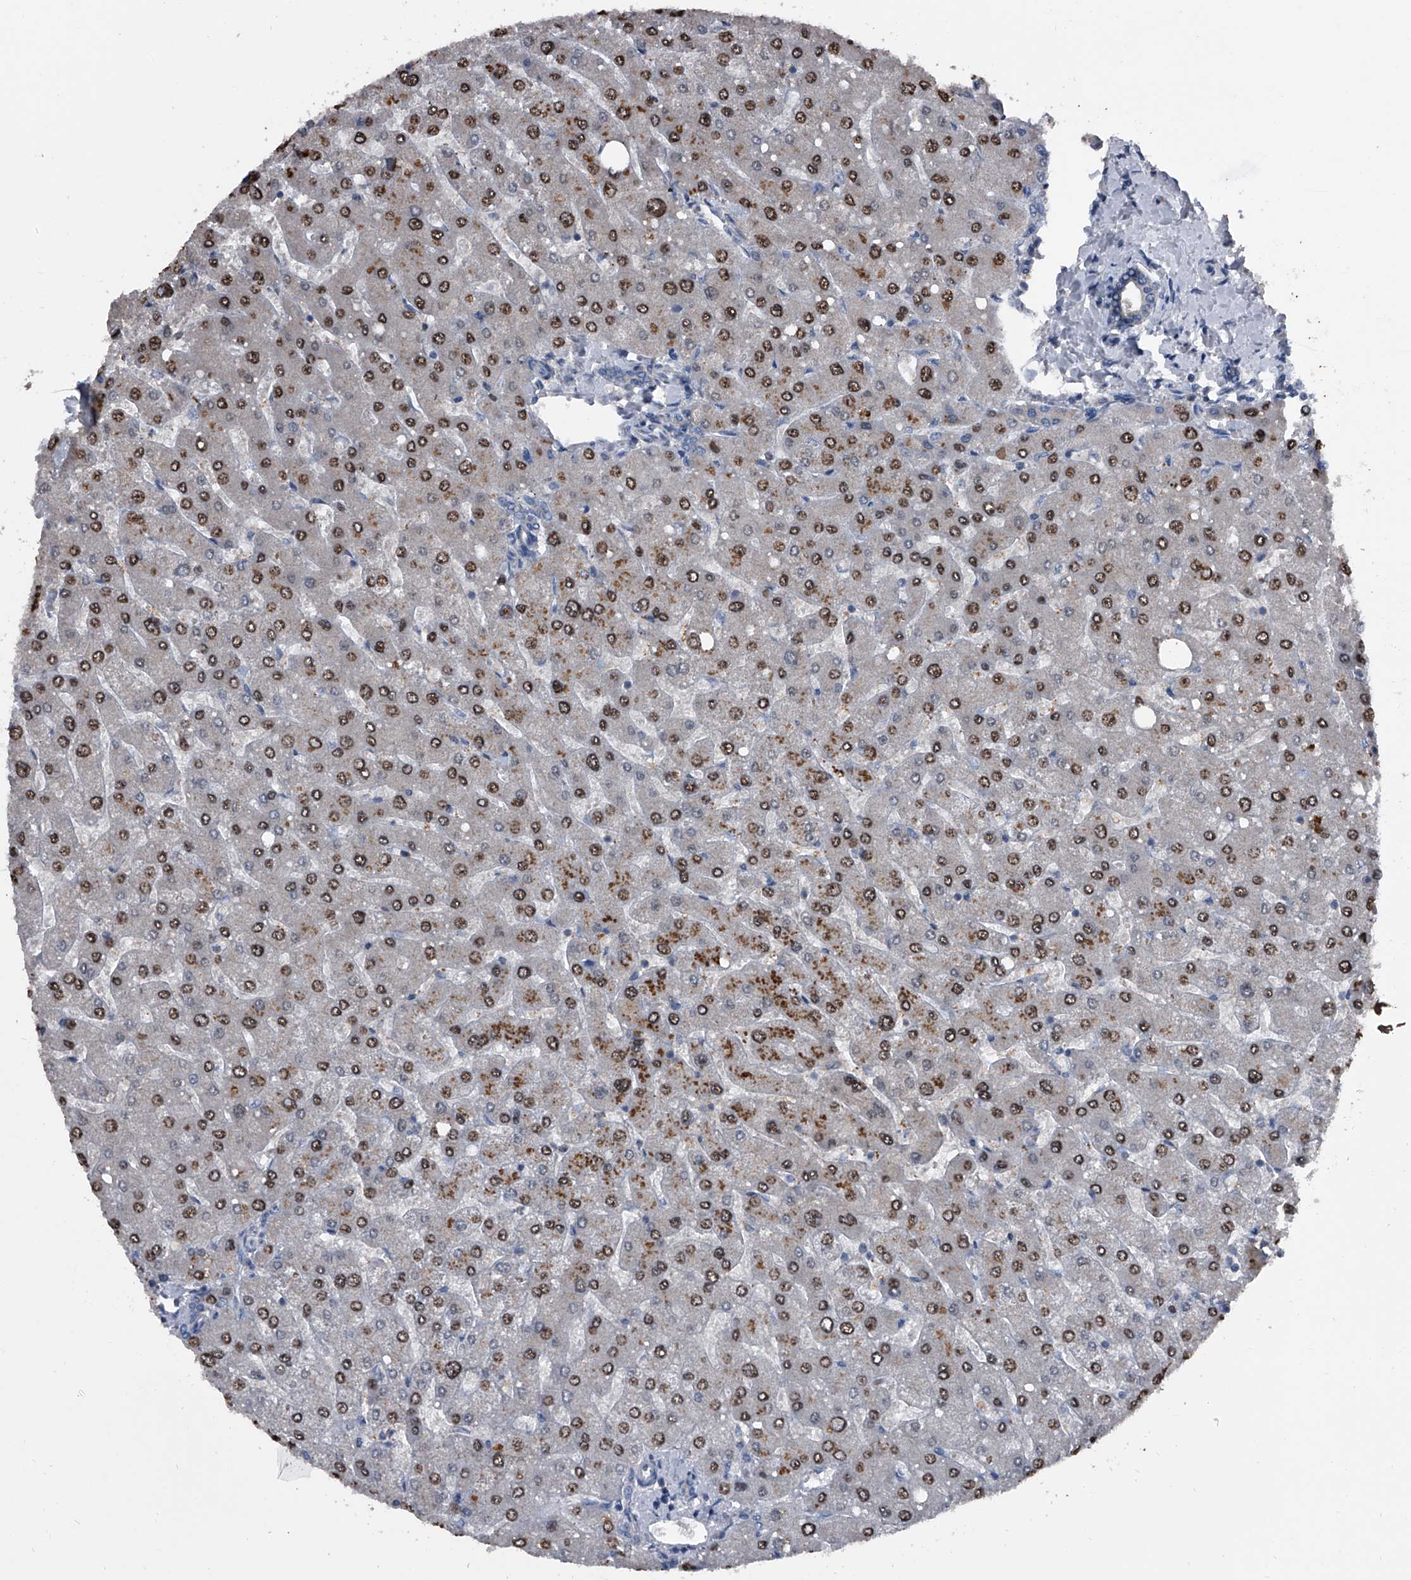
{"staining": {"intensity": "negative", "quantity": "none", "location": "none"}, "tissue": "liver", "cell_type": "Cholangiocytes", "image_type": "normal", "snomed": [{"axis": "morphology", "description": "Normal tissue, NOS"}, {"axis": "topography", "description": "Liver"}], "caption": "A micrograph of liver stained for a protein demonstrates no brown staining in cholangiocytes. (Stains: DAB IHC with hematoxylin counter stain, Microscopy: brightfield microscopy at high magnification).", "gene": "PIP5K1A", "patient": {"sex": "male", "age": 55}}